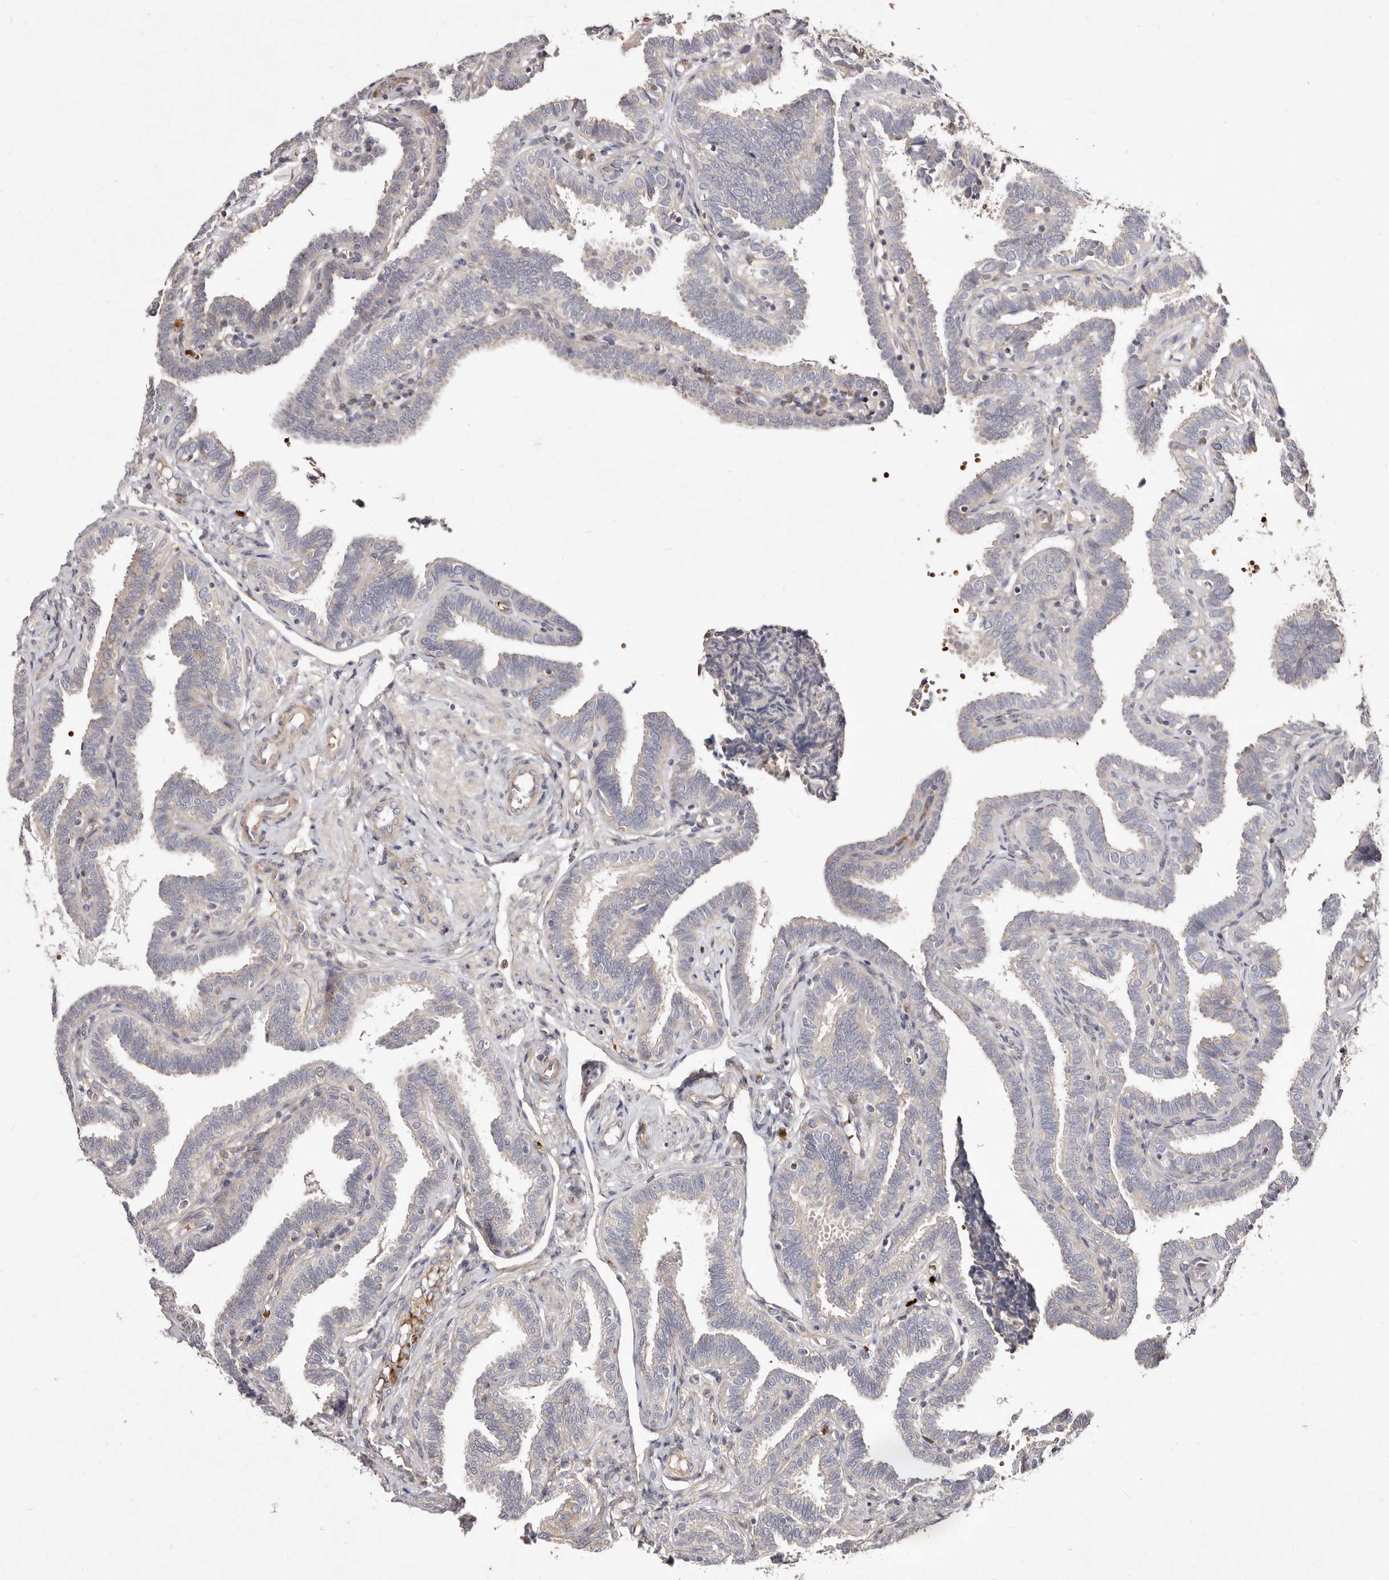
{"staining": {"intensity": "weak", "quantity": "<25%", "location": "cytoplasmic/membranous"}, "tissue": "fallopian tube", "cell_type": "Glandular cells", "image_type": "normal", "snomed": [{"axis": "morphology", "description": "Normal tissue, NOS"}, {"axis": "topography", "description": "Fallopian tube"}], "caption": "This image is of unremarkable fallopian tube stained with IHC to label a protein in brown with the nuclei are counter-stained blue. There is no expression in glandular cells.", "gene": "SLC25A20", "patient": {"sex": "female", "age": 39}}